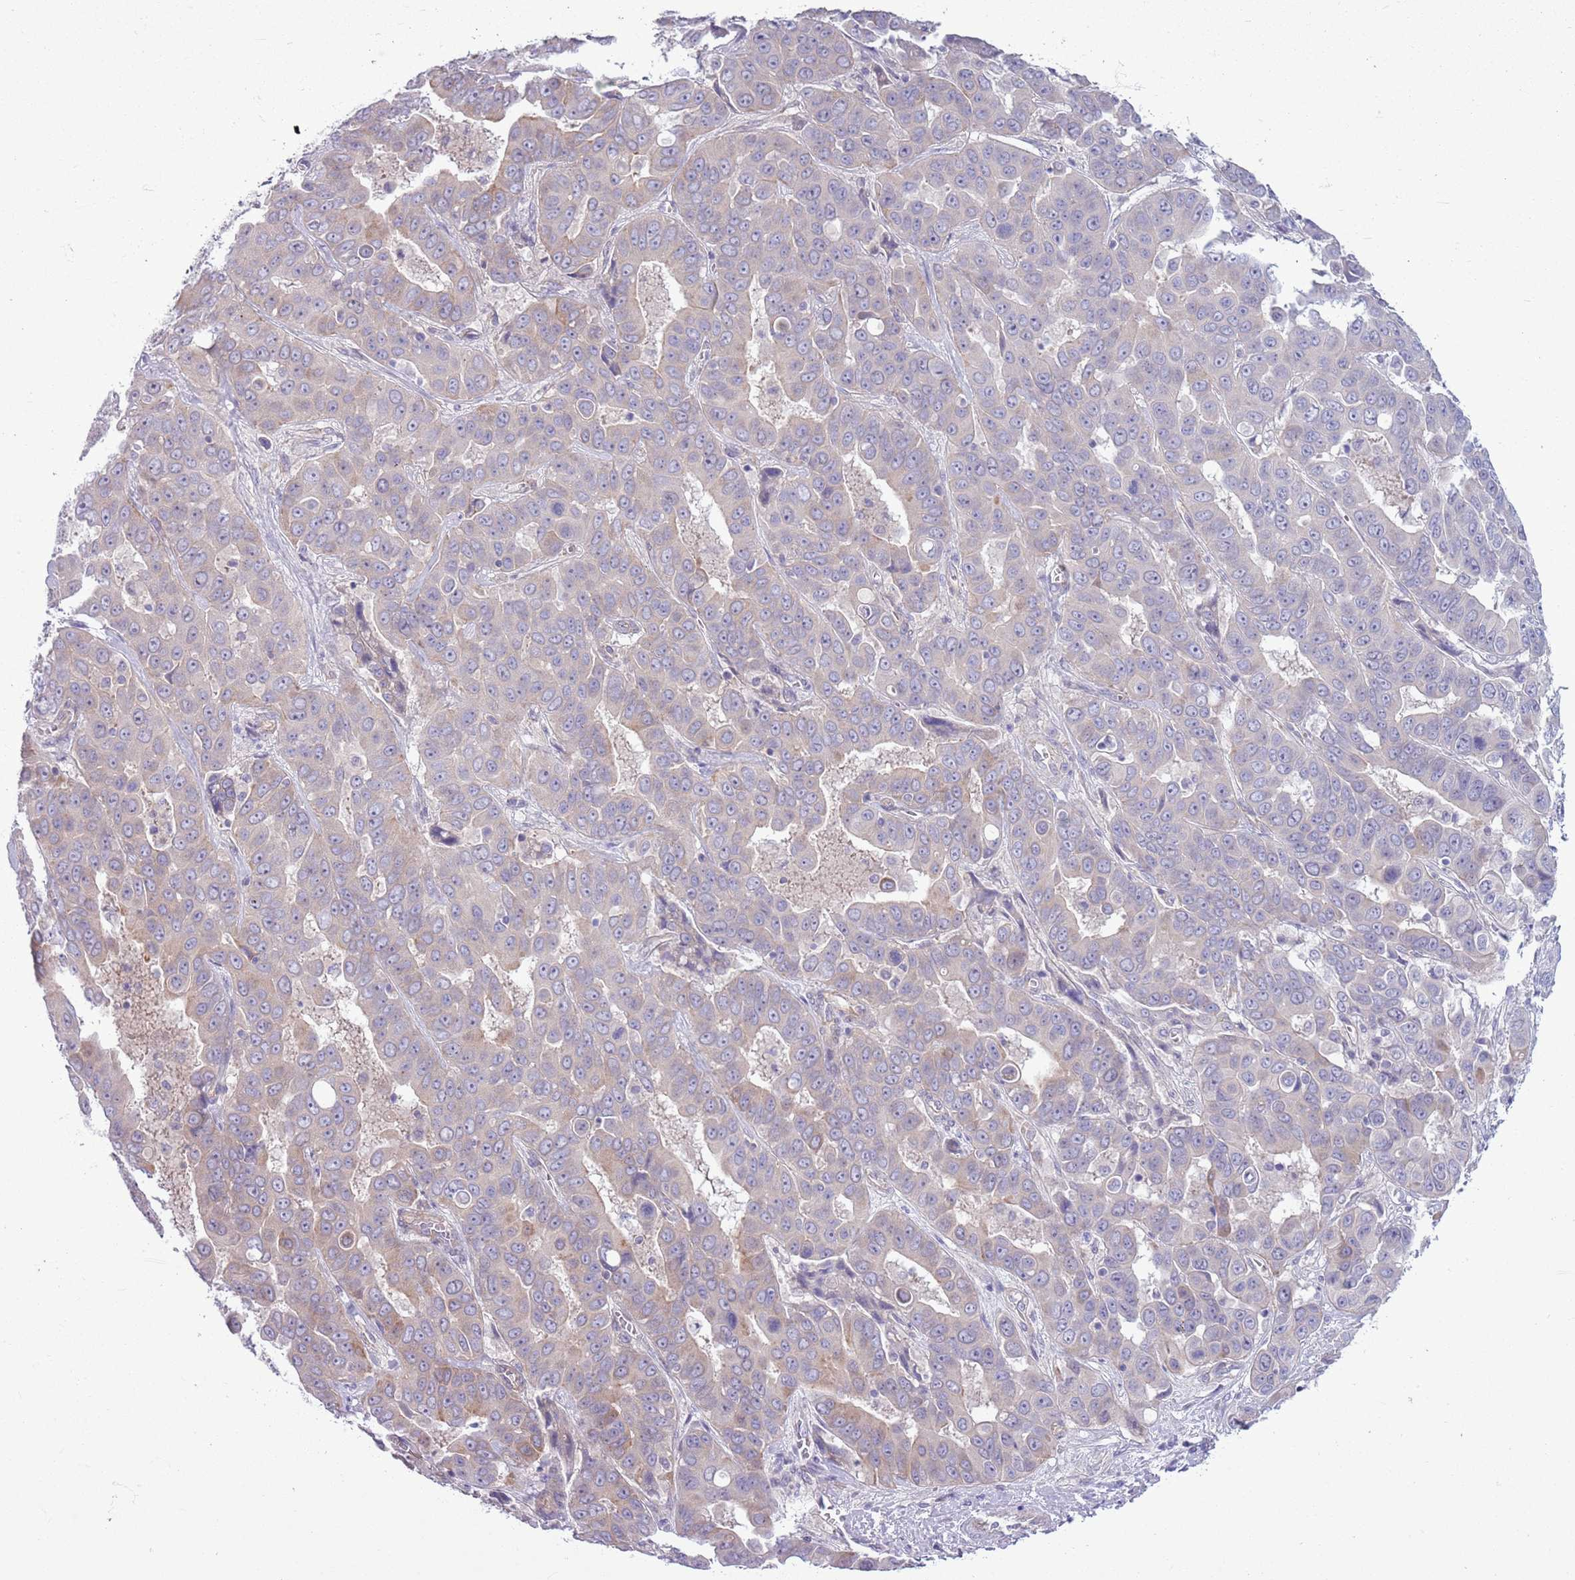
{"staining": {"intensity": "weak", "quantity": "<25%", "location": "cytoplasmic/membranous"}, "tissue": "liver cancer", "cell_type": "Tumor cells", "image_type": "cancer", "snomed": [{"axis": "morphology", "description": "Cholangiocarcinoma"}, {"axis": "topography", "description": "Liver"}], "caption": "Photomicrograph shows no significant protein staining in tumor cells of liver cholangiocarcinoma.", "gene": "PARP8", "patient": {"sex": "female", "age": 52}}